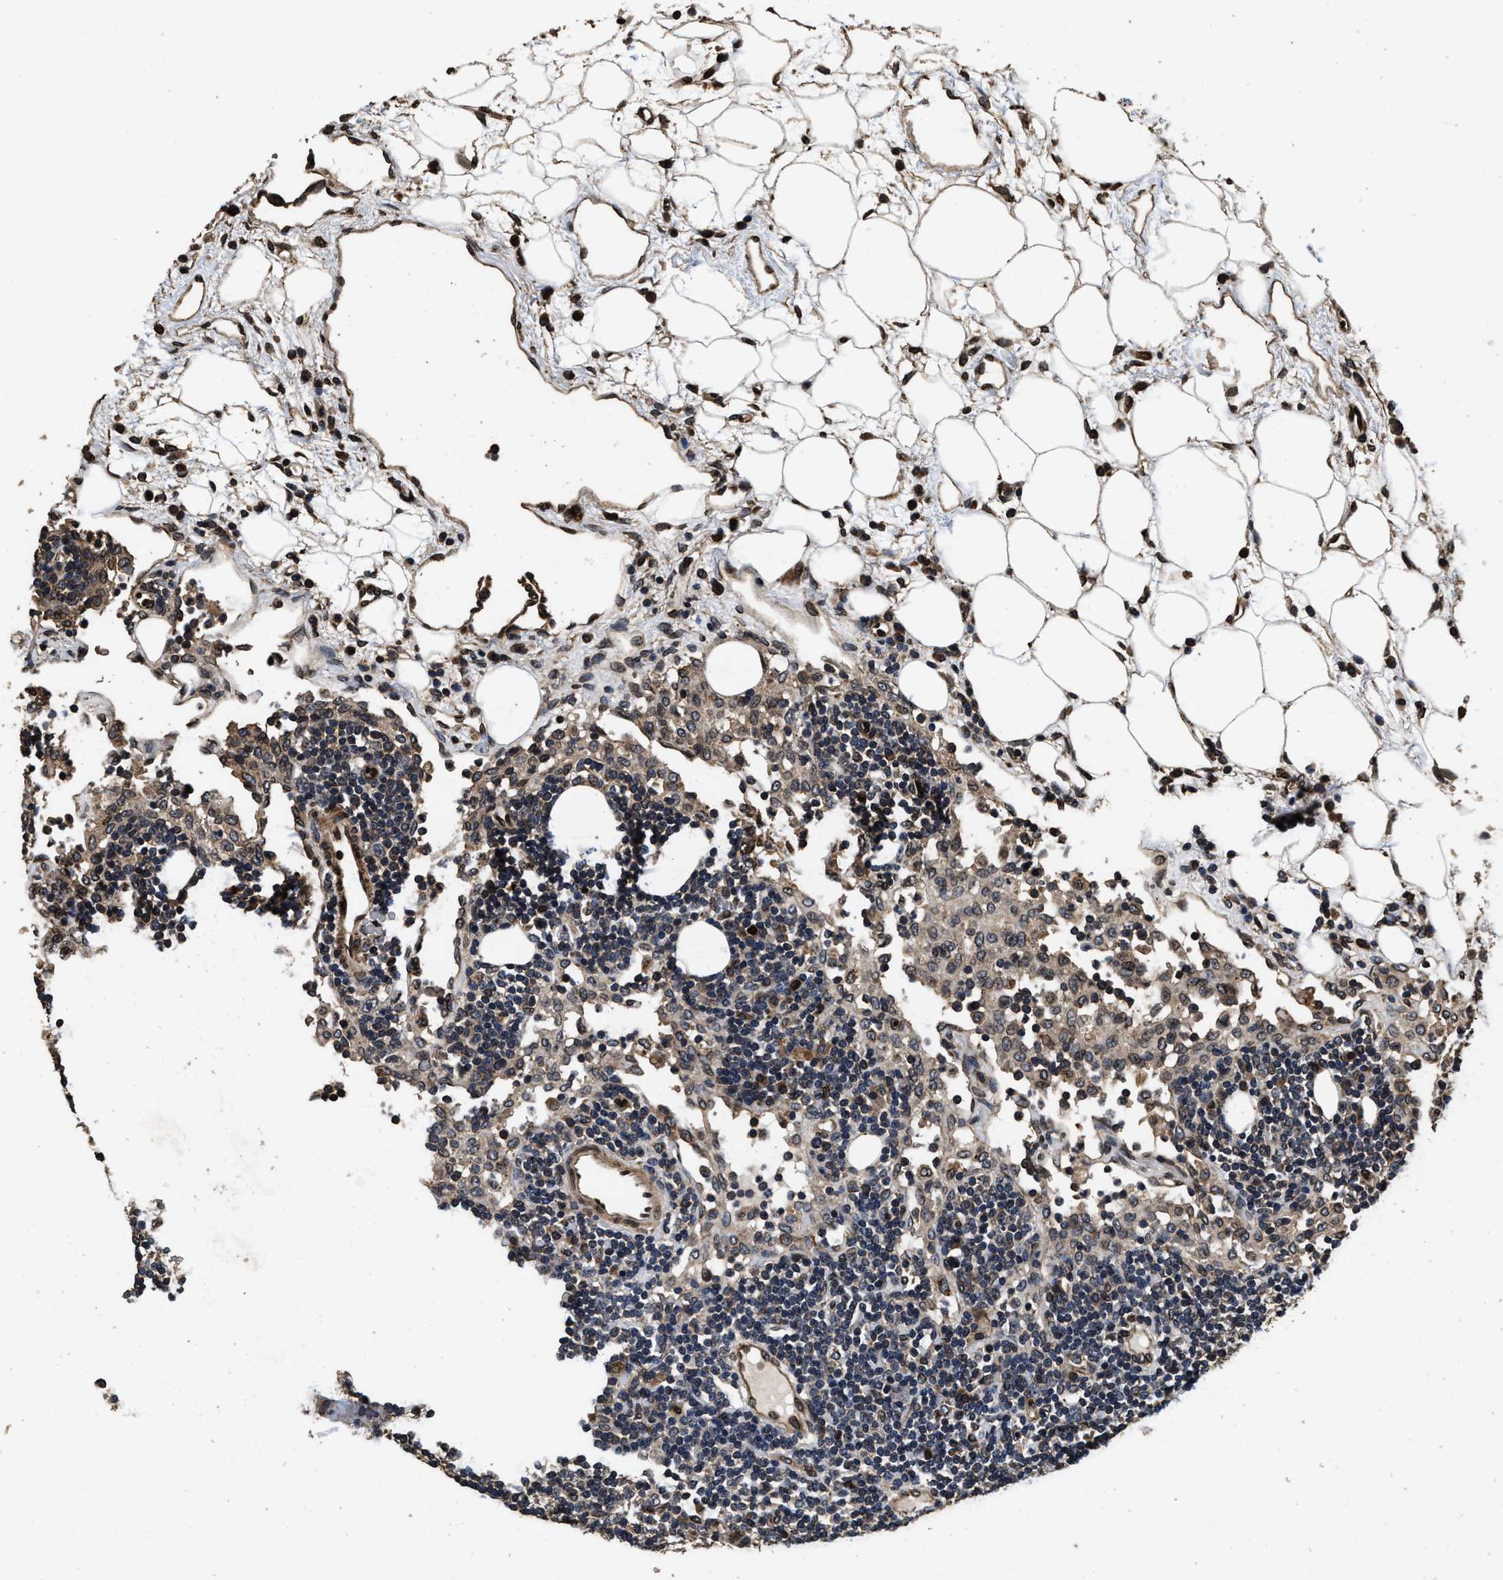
{"staining": {"intensity": "moderate", "quantity": "<25%", "location": "cytoplasmic/membranous,nuclear"}, "tissue": "lymph node", "cell_type": "Germinal center cells", "image_type": "normal", "snomed": [{"axis": "morphology", "description": "Normal tissue, NOS"}, {"axis": "morphology", "description": "Carcinoid, malignant, NOS"}, {"axis": "topography", "description": "Lymph node"}], "caption": "Germinal center cells show low levels of moderate cytoplasmic/membranous,nuclear expression in about <25% of cells in unremarkable lymph node.", "gene": "ACCS", "patient": {"sex": "male", "age": 47}}